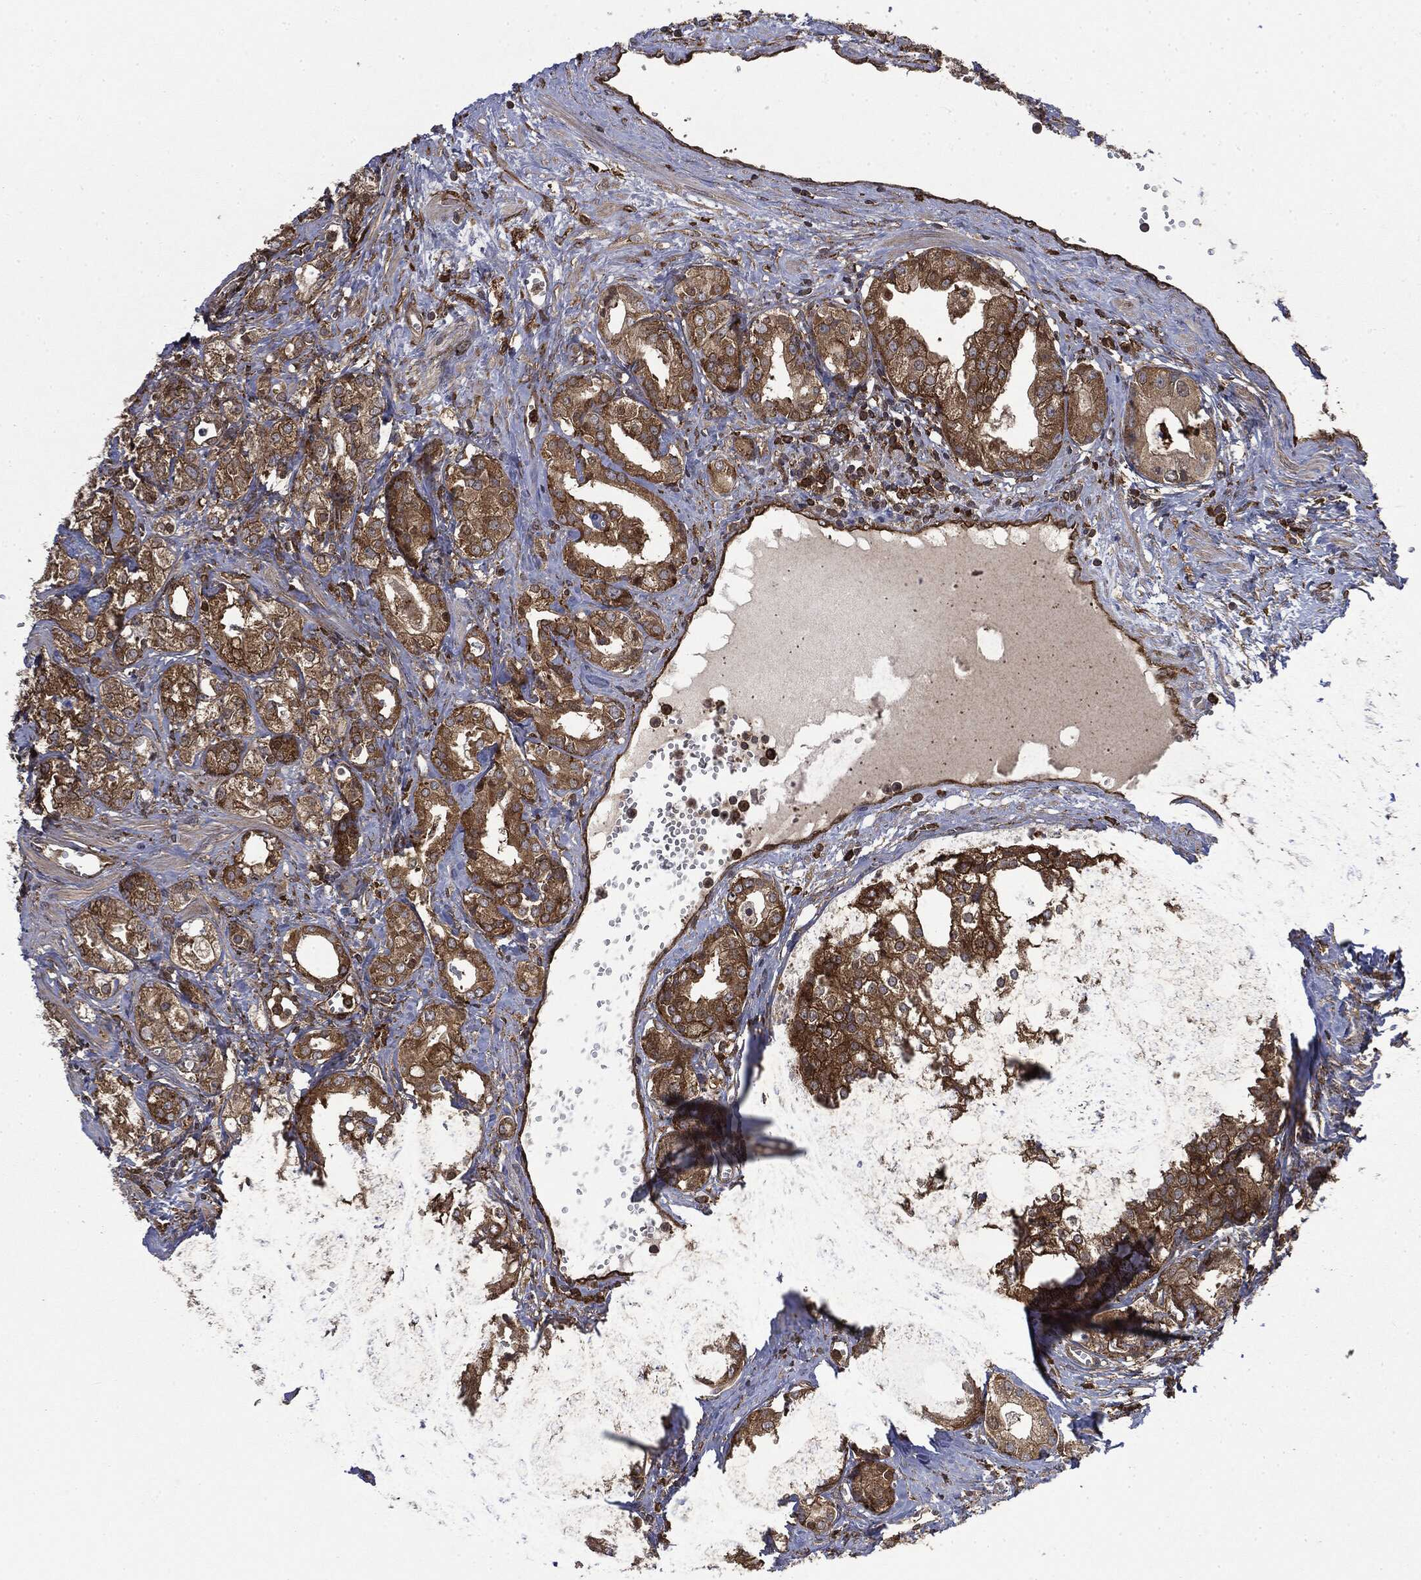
{"staining": {"intensity": "moderate", "quantity": ">75%", "location": "cytoplasmic/membranous"}, "tissue": "prostate cancer", "cell_type": "Tumor cells", "image_type": "cancer", "snomed": [{"axis": "morphology", "description": "Adenocarcinoma, NOS"}, {"axis": "topography", "description": "Prostate and seminal vesicle, NOS"}, {"axis": "topography", "description": "Prostate"}], "caption": "Immunohistochemistry (IHC) (DAB (3,3'-diaminobenzidine)) staining of prostate adenocarcinoma shows moderate cytoplasmic/membranous protein positivity in approximately >75% of tumor cells. (DAB (3,3'-diaminobenzidine) IHC with brightfield microscopy, high magnification).", "gene": "SNX5", "patient": {"sex": "male", "age": 62}}